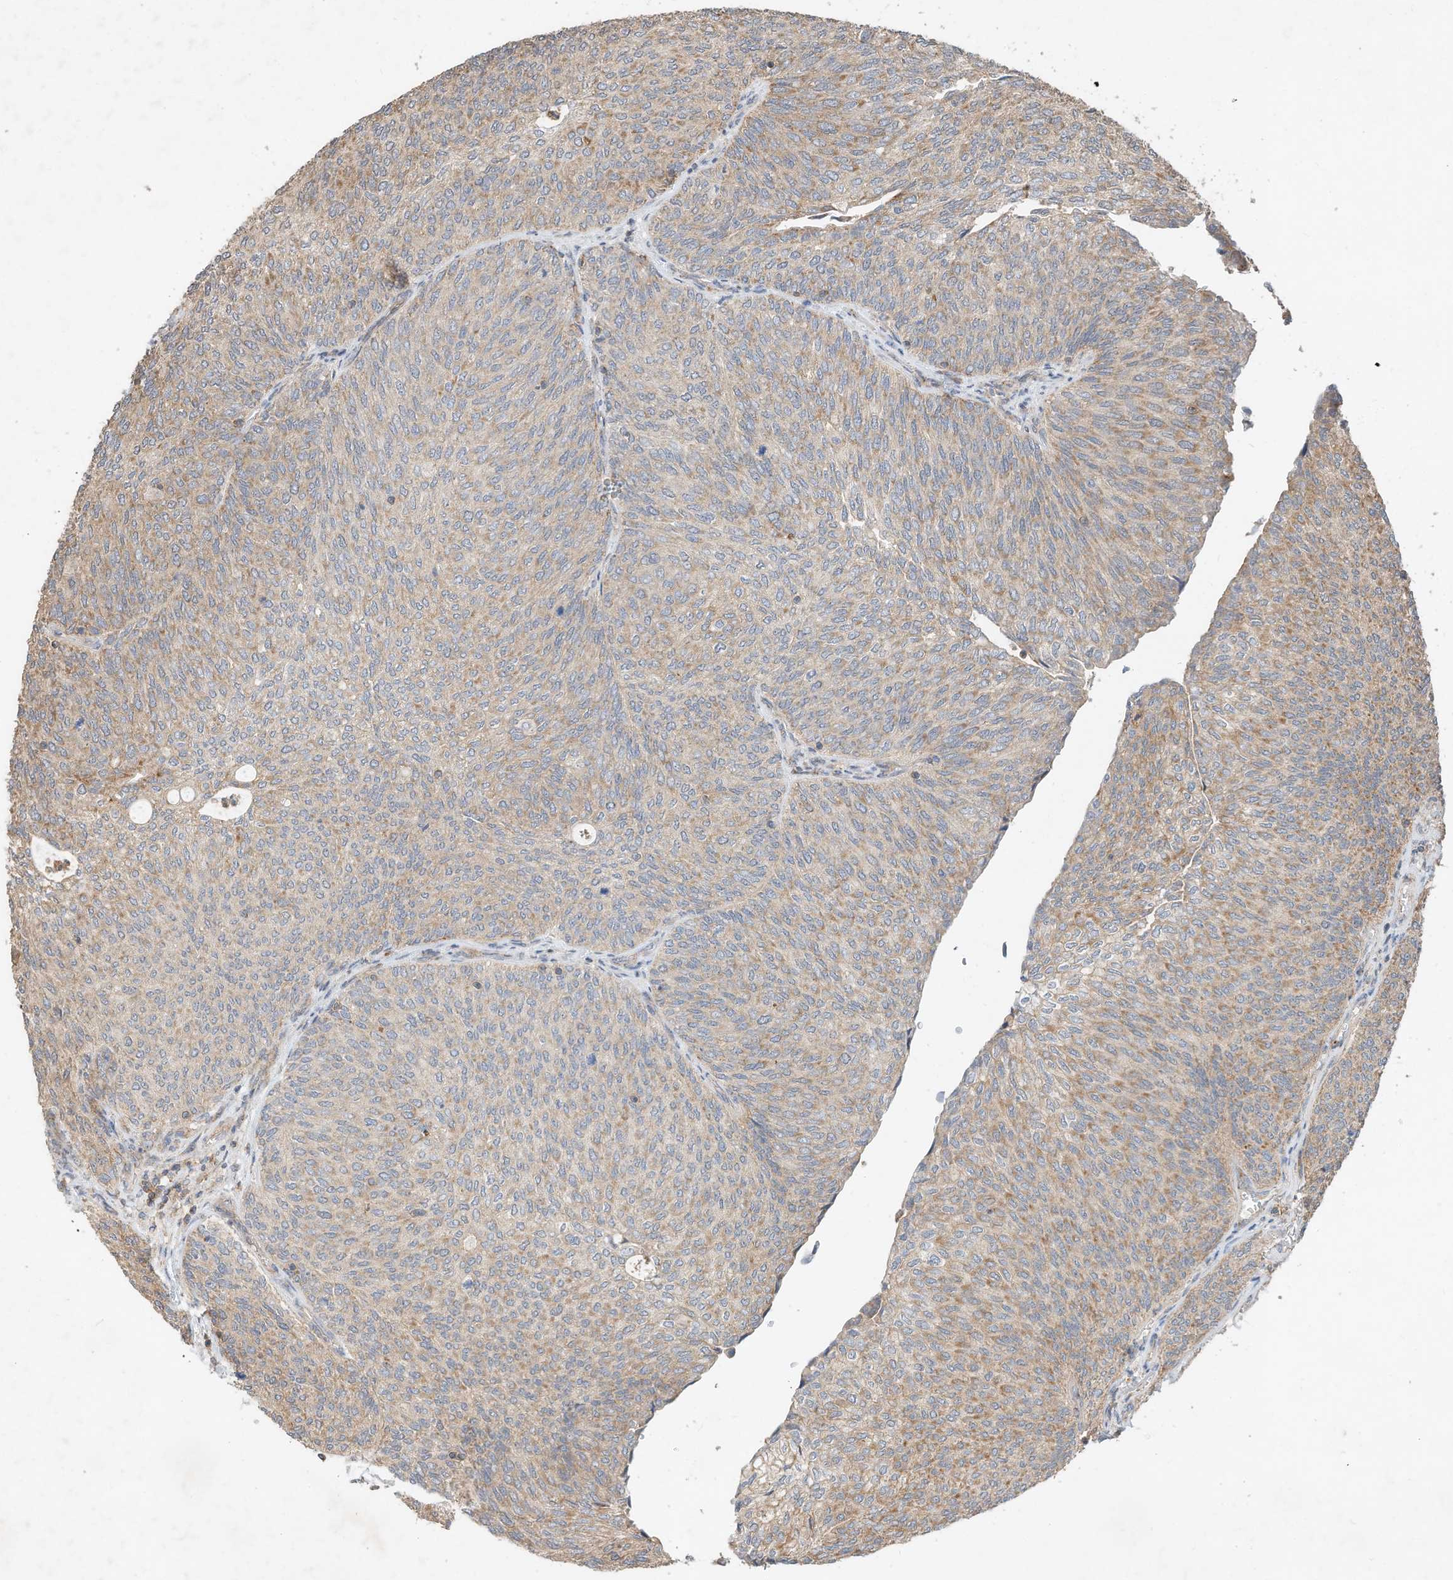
{"staining": {"intensity": "weak", "quantity": "25%-75%", "location": "cytoplasmic/membranous"}, "tissue": "urothelial cancer", "cell_type": "Tumor cells", "image_type": "cancer", "snomed": [{"axis": "morphology", "description": "Urothelial carcinoma, Low grade"}, {"axis": "topography", "description": "Urinary bladder"}], "caption": "Approximately 25%-75% of tumor cells in human low-grade urothelial carcinoma show weak cytoplasmic/membranous protein expression as visualized by brown immunohistochemical staining.", "gene": "CPAMD8", "patient": {"sex": "female", "age": 79}}